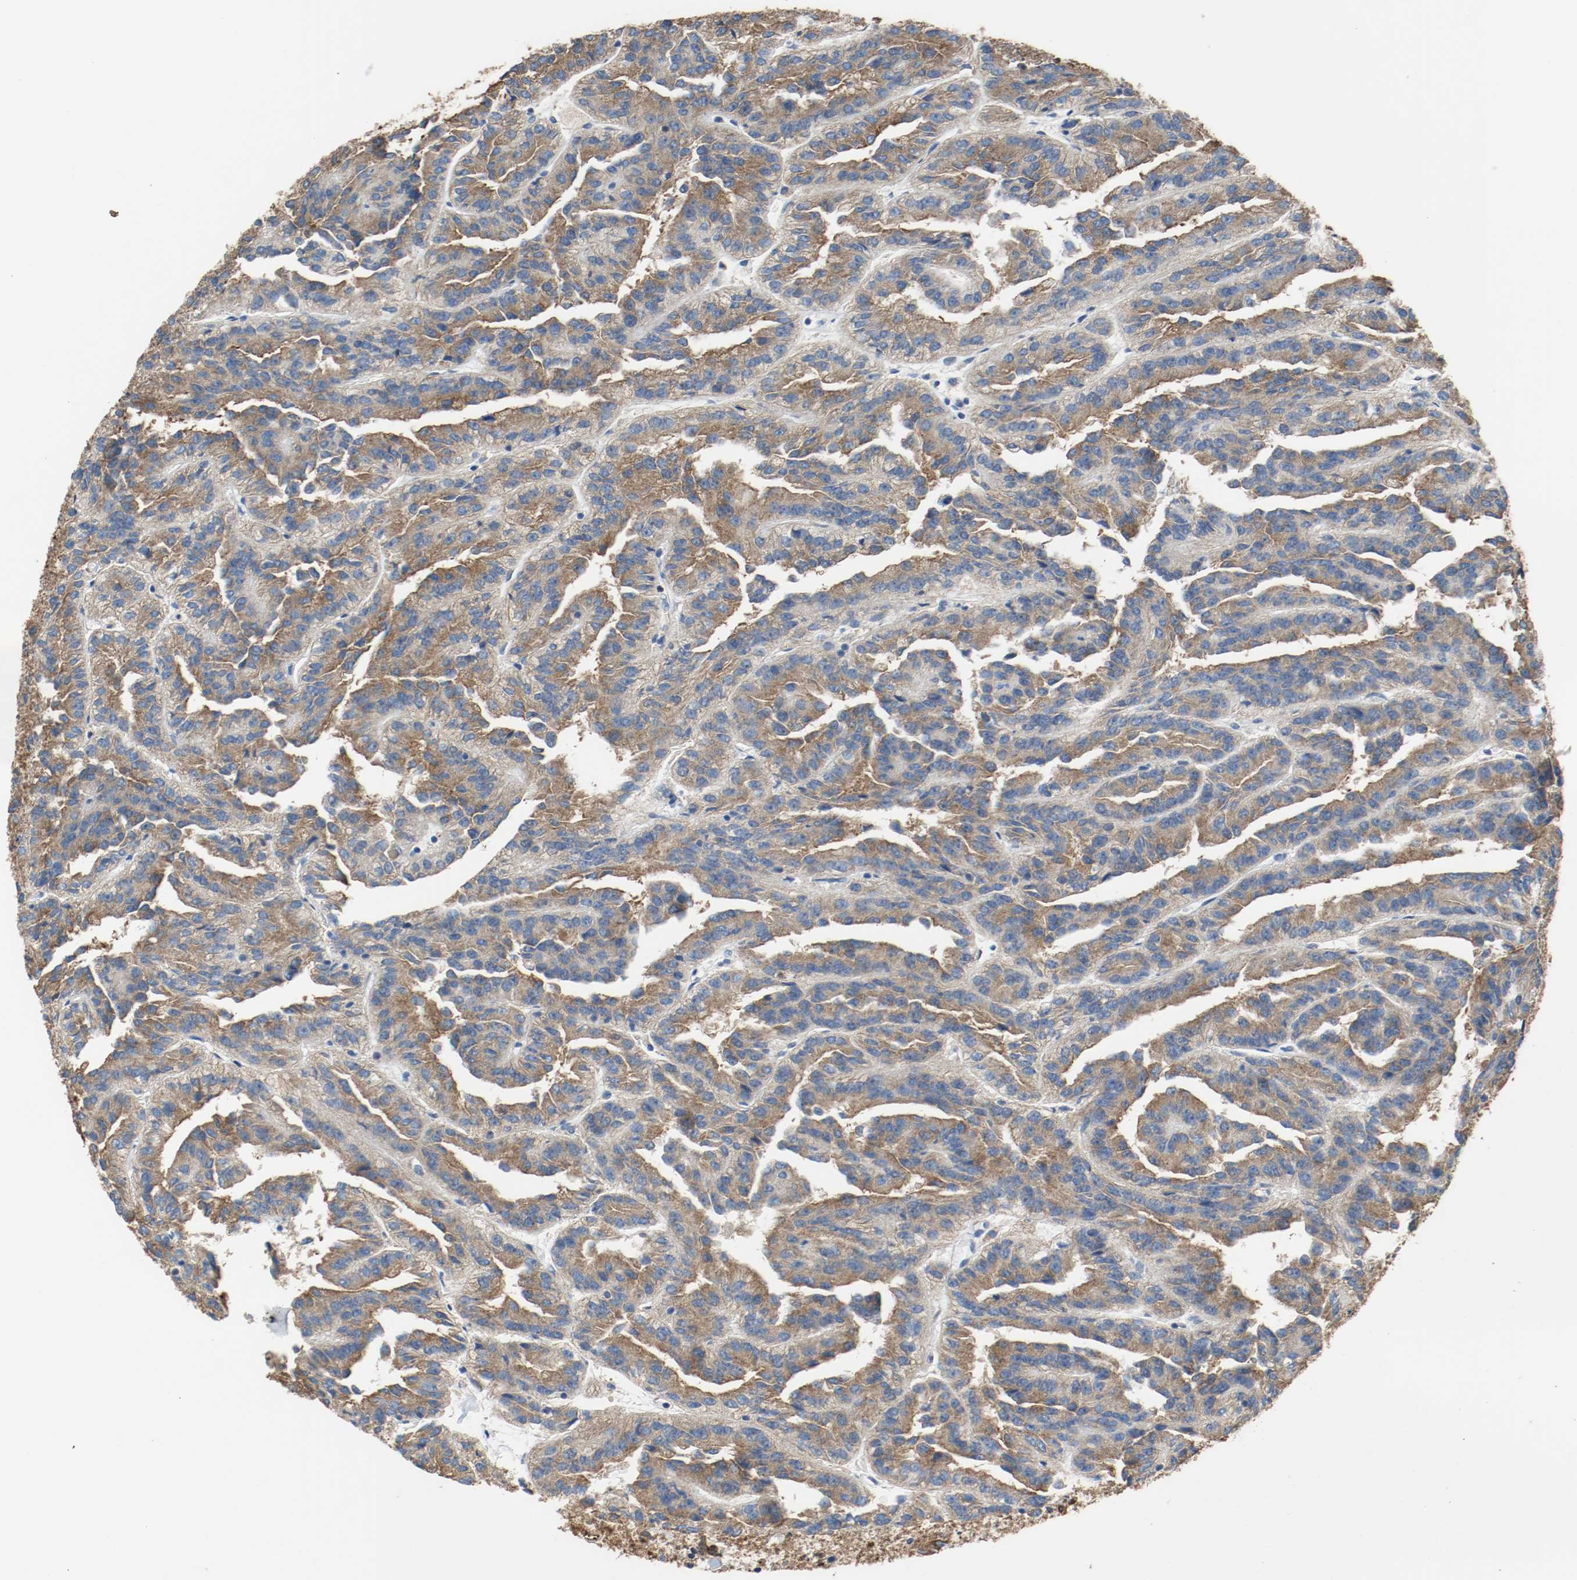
{"staining": {"intensity": "moderate", "quantity": ">75%", "location": "cytoplasmic/membranous"}, "tissue": "renal cancer", "cell_type": "Tumor cells", "image_type": "cancer", "snomed": [{"axis": "morphology", "description": "Adenocarcinoma, NOS"}, {"axis": "topography", "description": "Kidney"}], "caption": "High-magnification brightfield microscopy of renal cancer stained with DAB (3,3'-diaminobenzidine) (brown) and counterstained with hematoxylin (blue). tumor cells exhibit moderate cytoplasmic/membranous positivity is appreciated in approximately>75% of cells.", "gene": "TUBA3D", "patient": {"sex": "male", "age": 46}}